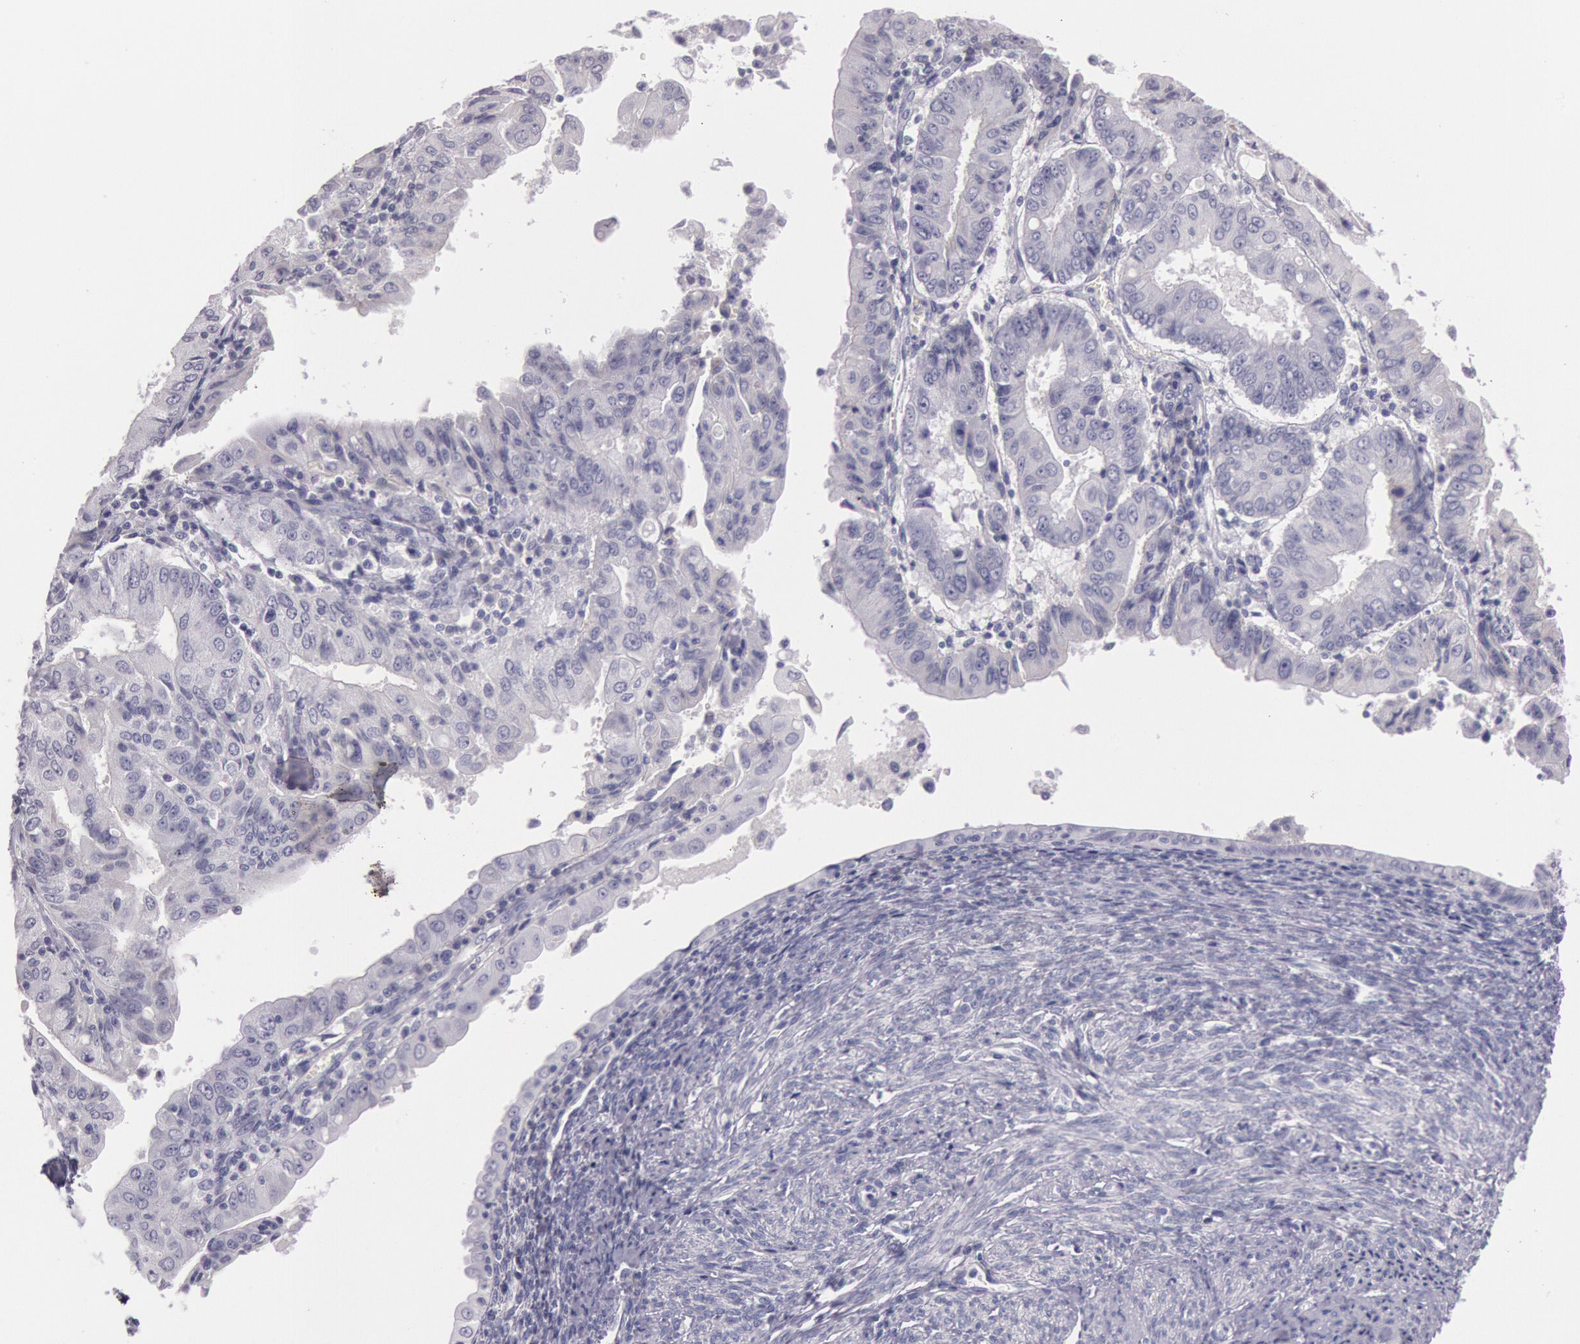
{"staining": {"intensity": "negative", "quantity": "none", "location": "none"}, "tissue": "endometrial cancer", "cell_type": "Tumor cells", "image_type": "cancer", "snomed": [{"axis": "morphology", "description": "Adenocarcinoma, NOS"}, {"axis": "topography", "description": "Endometrium"}], "caption": "Human adenocarcinoma (endometrial) stained for a protein using IHC demonstrates no expression in tumor cells.", "gene": "EGFR", "patient": {"sex": "female", "age": 75}}